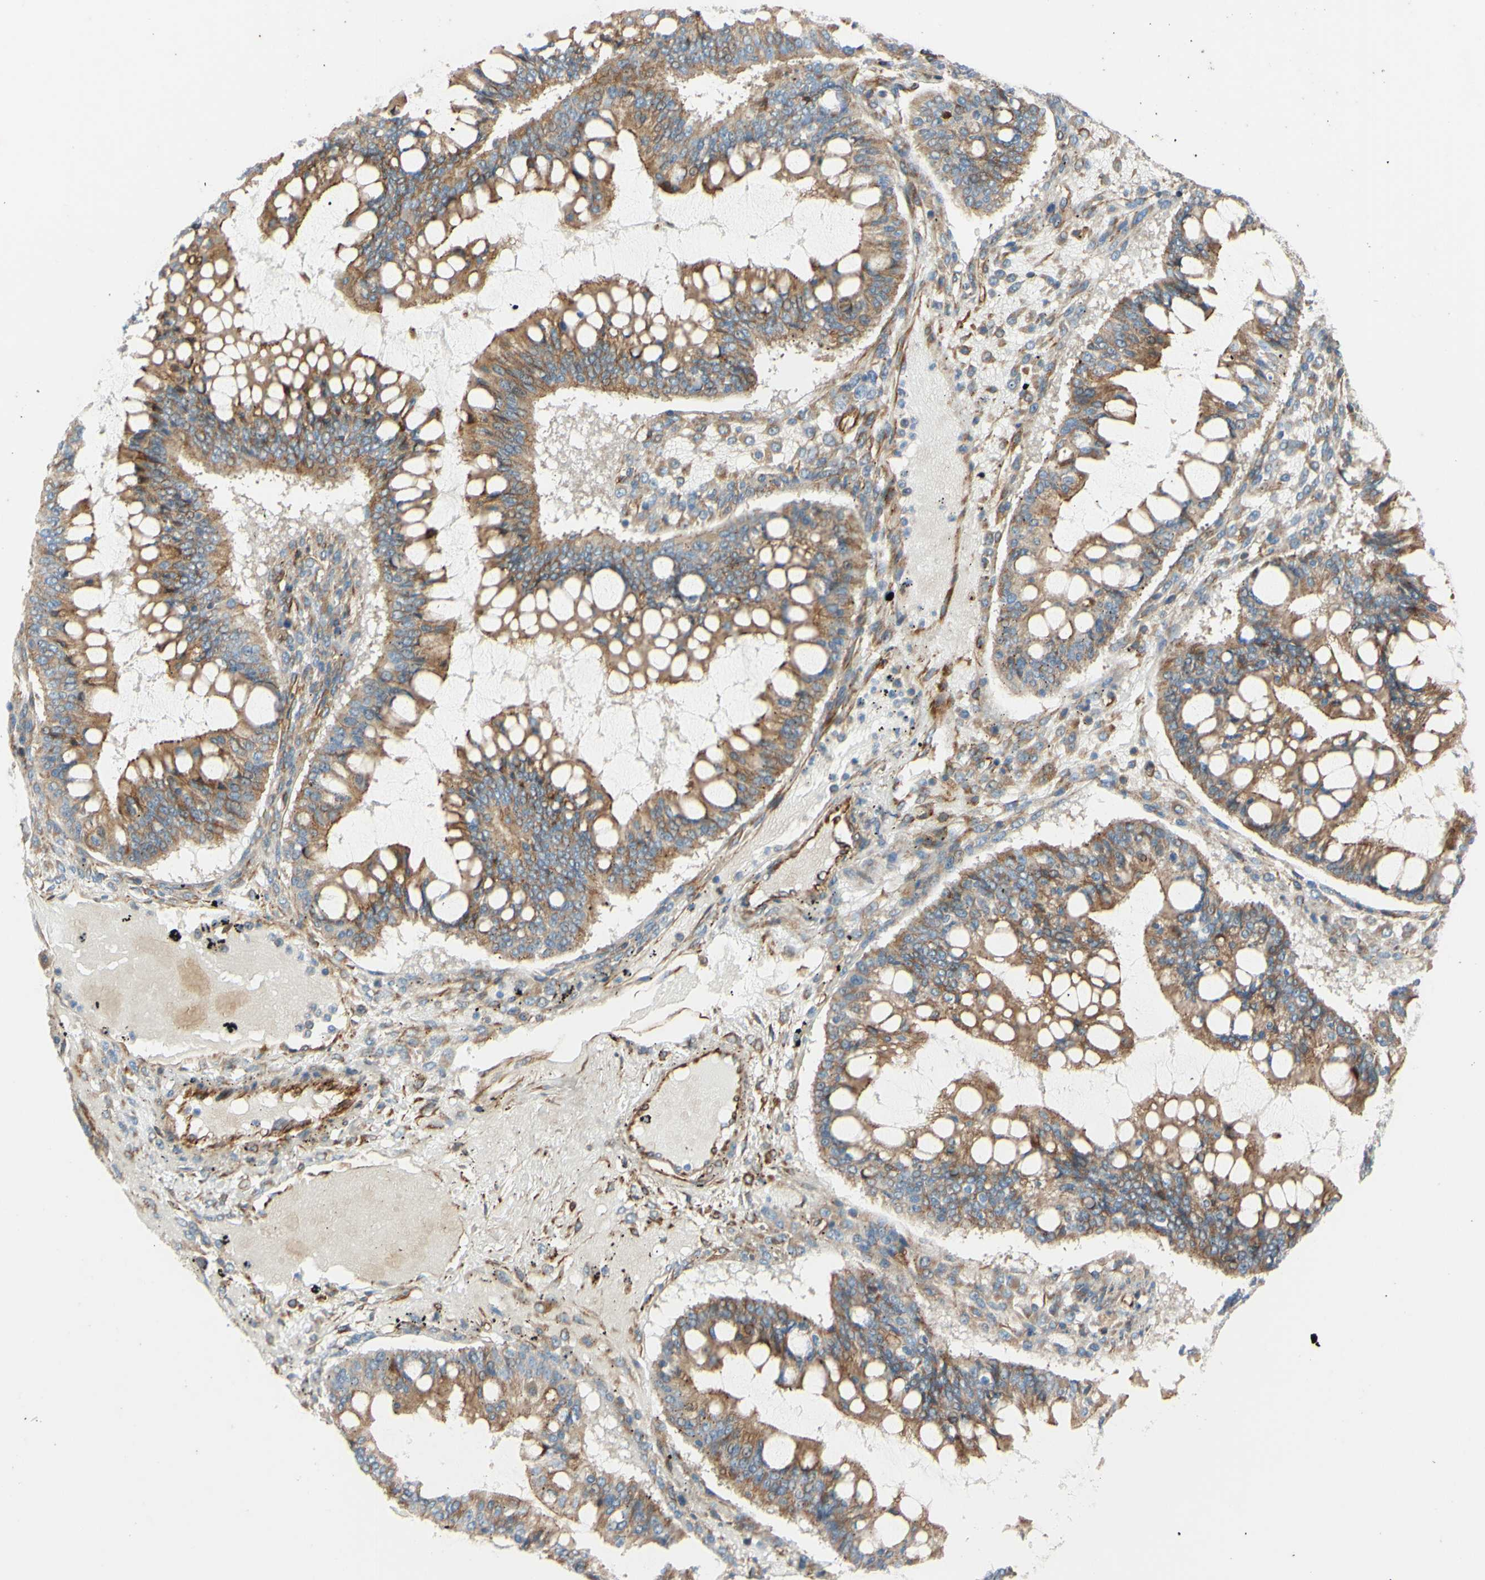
{"staining": {"intensity": "moderate", "quantity": ">75%", "location": "cytoplasmic/membranous"}, "tissue": "ovarian cancer", "cell_type": "Tumor cells", "image_type": "cancer", "snomed": [{"axis": "morphology", "description": "Cystadenocarcinoma, mucinous, NOS"}, {"axis": "topography", "description": "Ovary"}], "caption": "An immunohistochemistry (IHC) photomicrograph of neoplastic tissue is shown. Protein staining in brown labels moderate cytoplasmic/membranous positivity in mucinous cystadenocarcinoma (ovarian) within tumor cells. Nuclei are stained in blue.", "gene": "C1orf43", "patient": {"sex": "female", "age": 73}}